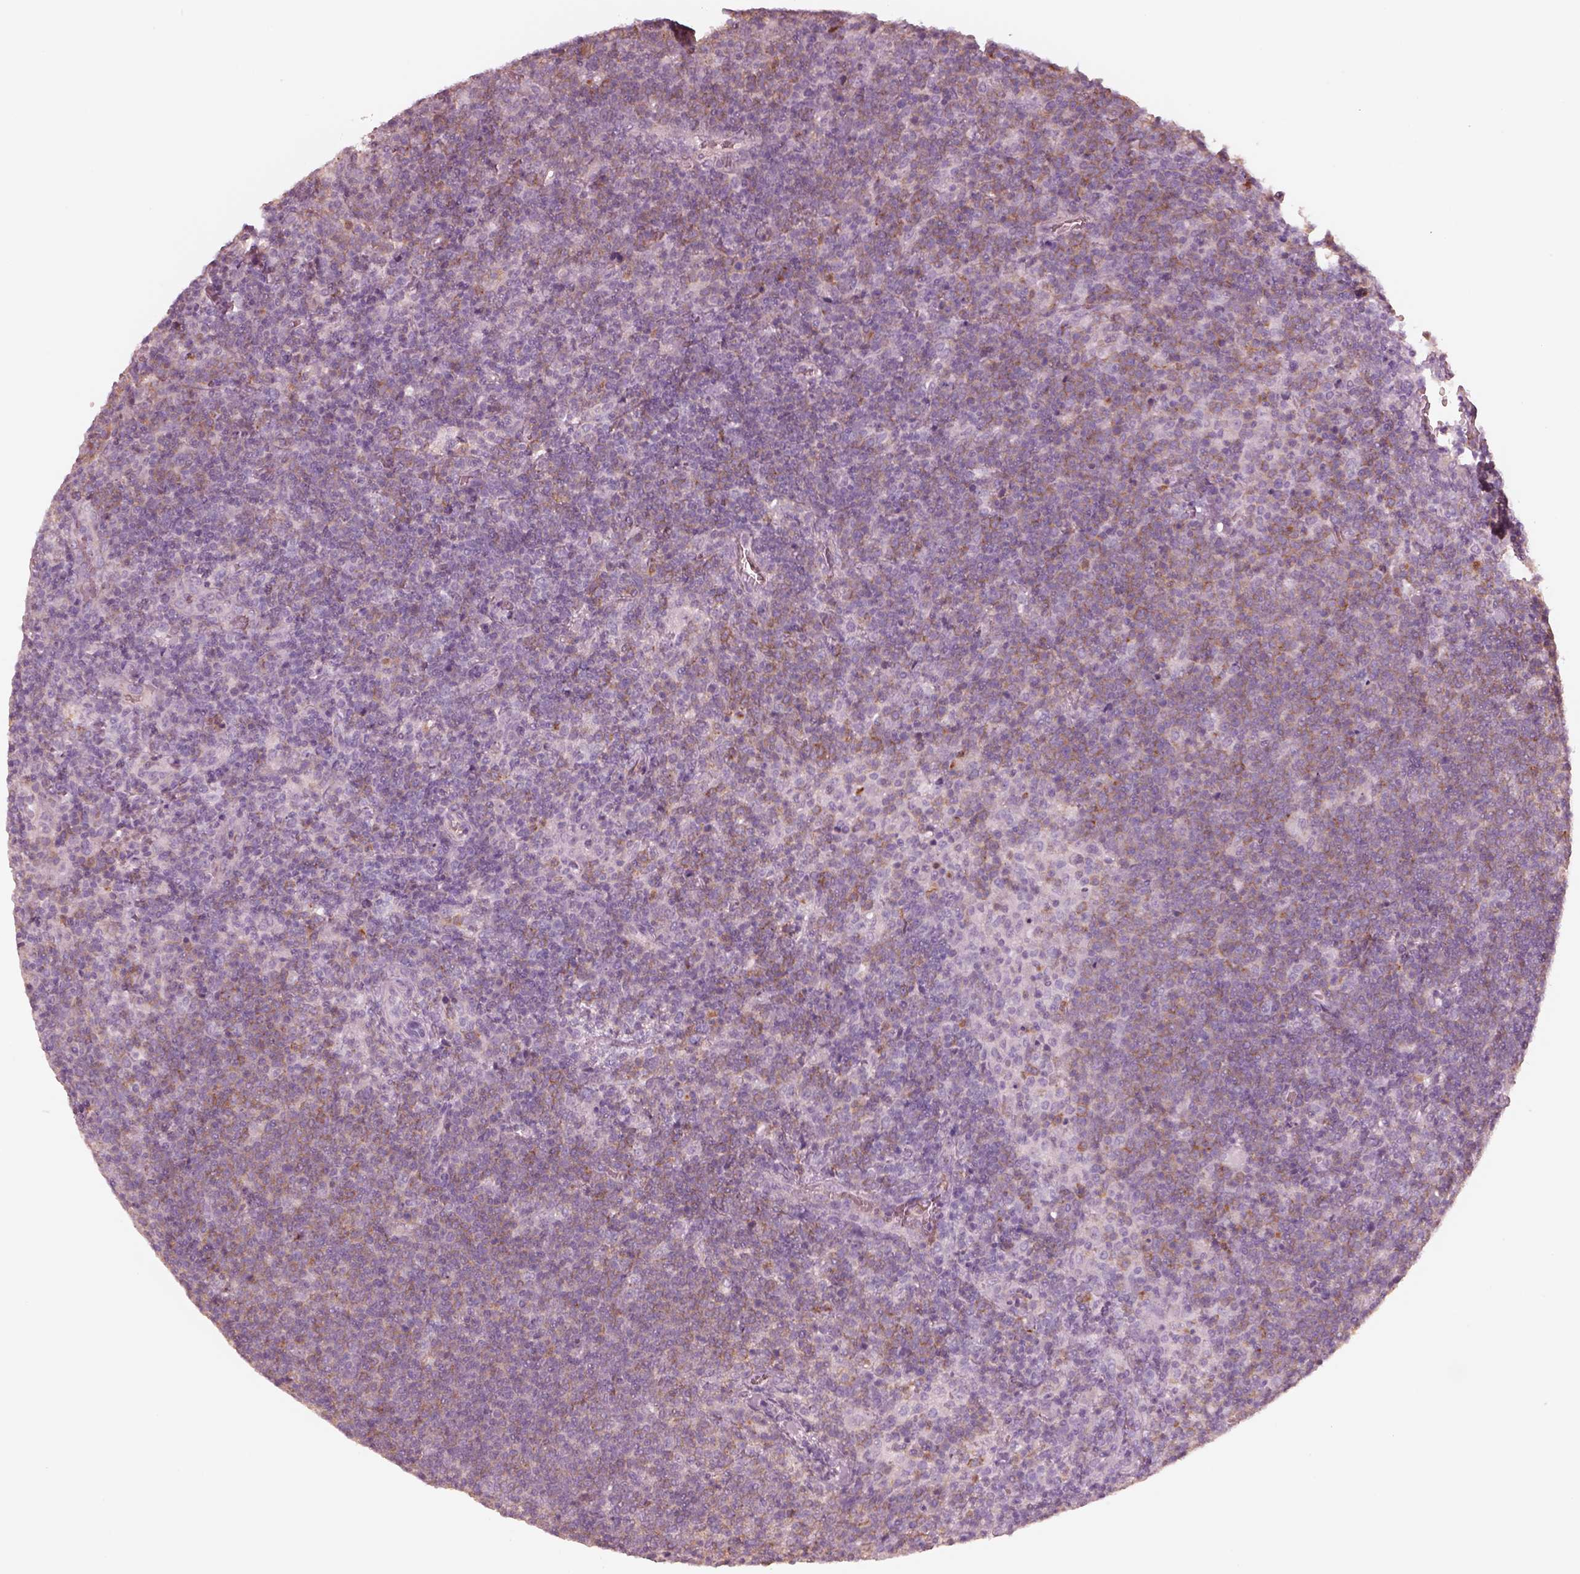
{"staining": {"intensity": "negative", "quantity": "none", "location": "none"}, "tissue": "lymphoma", "cell_type": "Tumor cells", "image_type": "cancer", "snomed": [{"axis": "morphology", "description": "Malignant lymphoma, non-Hodgkin's type, High grade"}, {"axis": "topography", "description": "Lymph node"}], "caption": "This is an IHC histopathology image of human lymphoma. There is no staining in tumor cells.", "gene": "GPRIN1", "patient": {"sex": "male", "age": 61}}